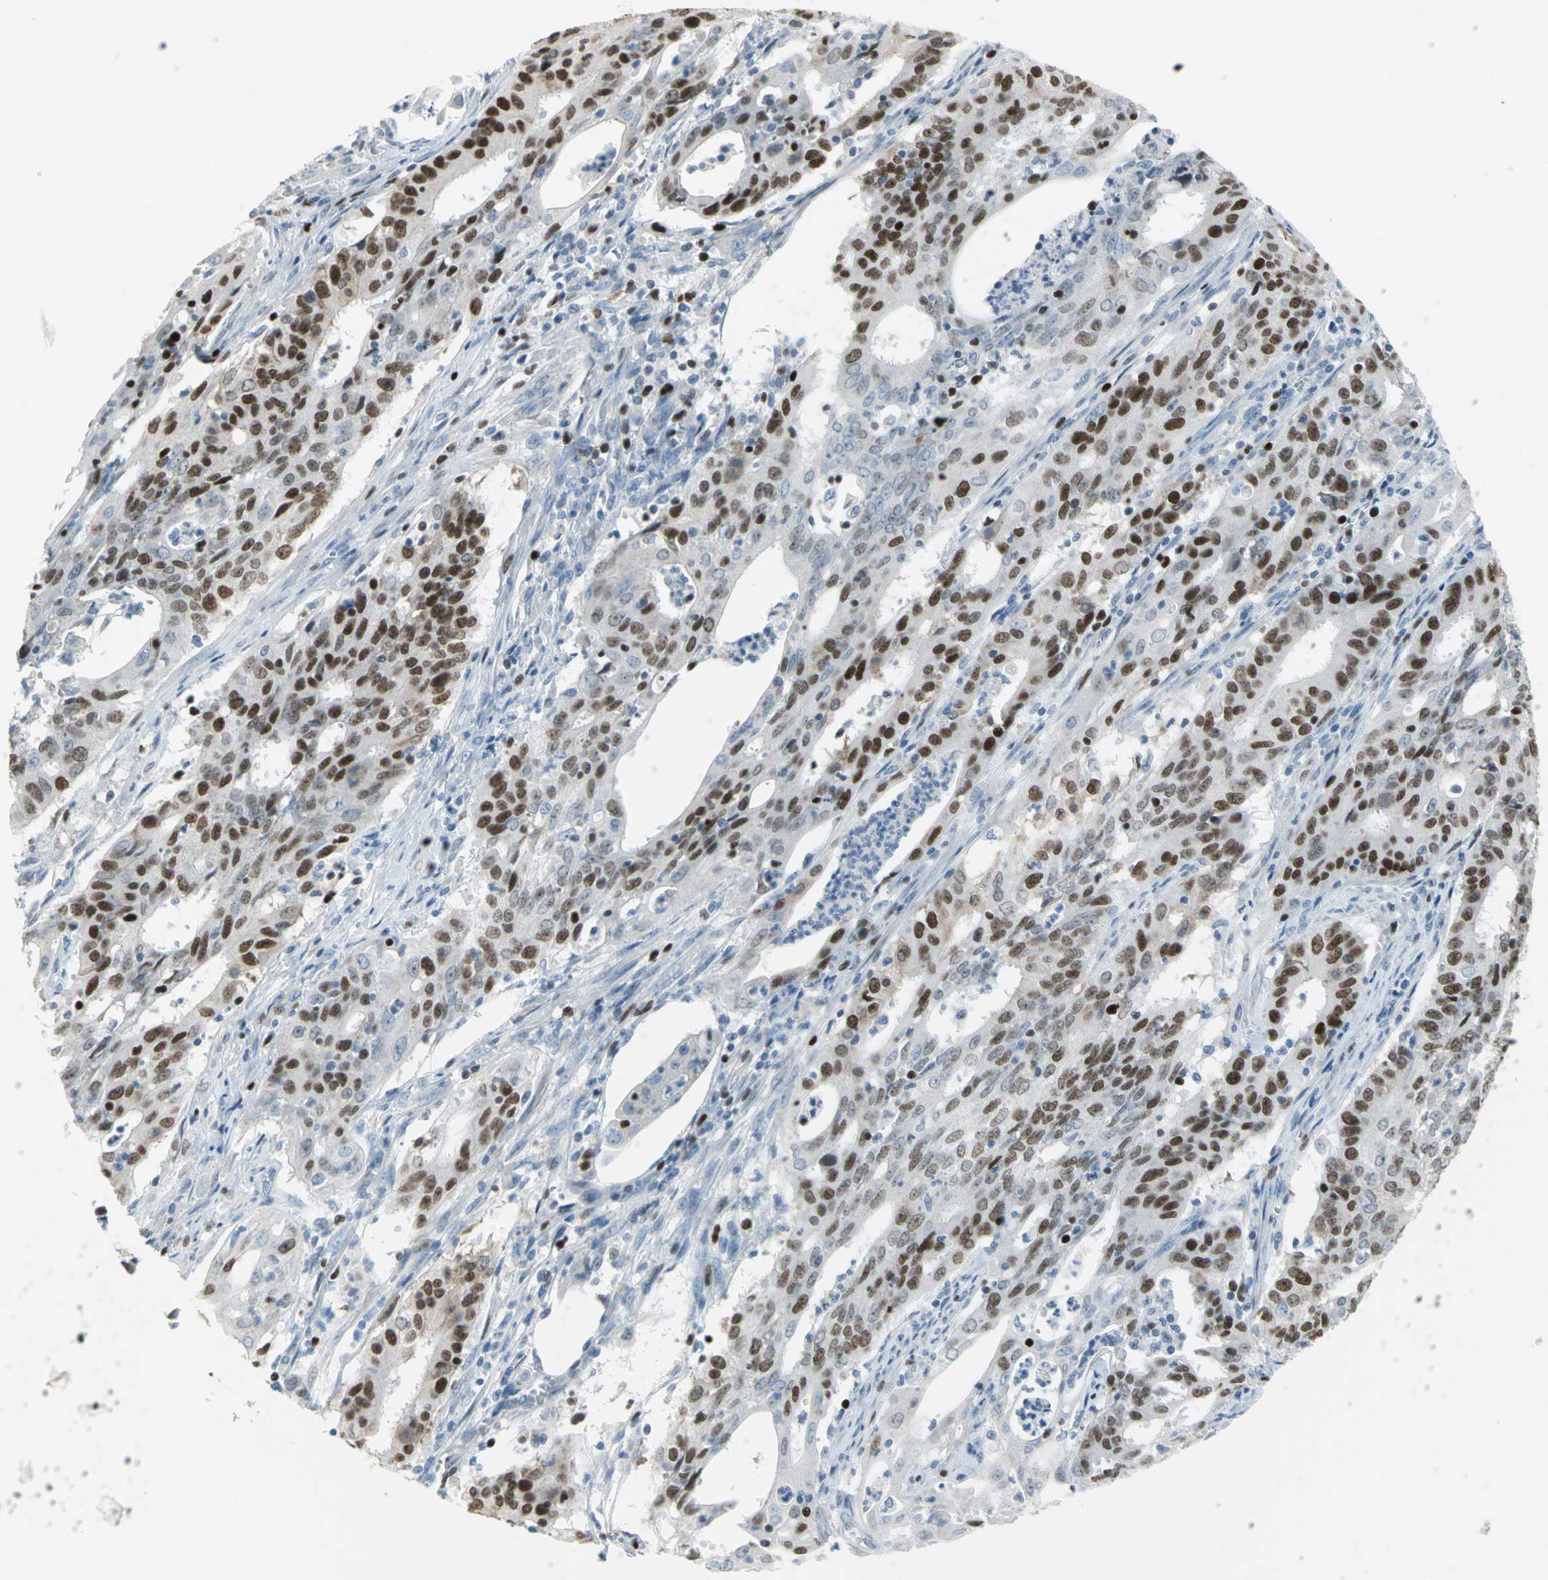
{"staining": {"intensity": "strong", "quantity": ">75%", "location": "nuclear"}, "tissue": "cervical cancer", "cell_type": "Tumor cells", "image_type": "cancer", "snomed": [{"axis": "morphology", "description": "Adenocarcinoma, NOS"}, {"axis": "topography", "description": "Cervix"}], "caption": "A brown stain labels strong nuclear expression of a protein in human cervical cancer tumor cells.", "gene": "MCM3", "patient": {"sex": "female", "age": 44}}